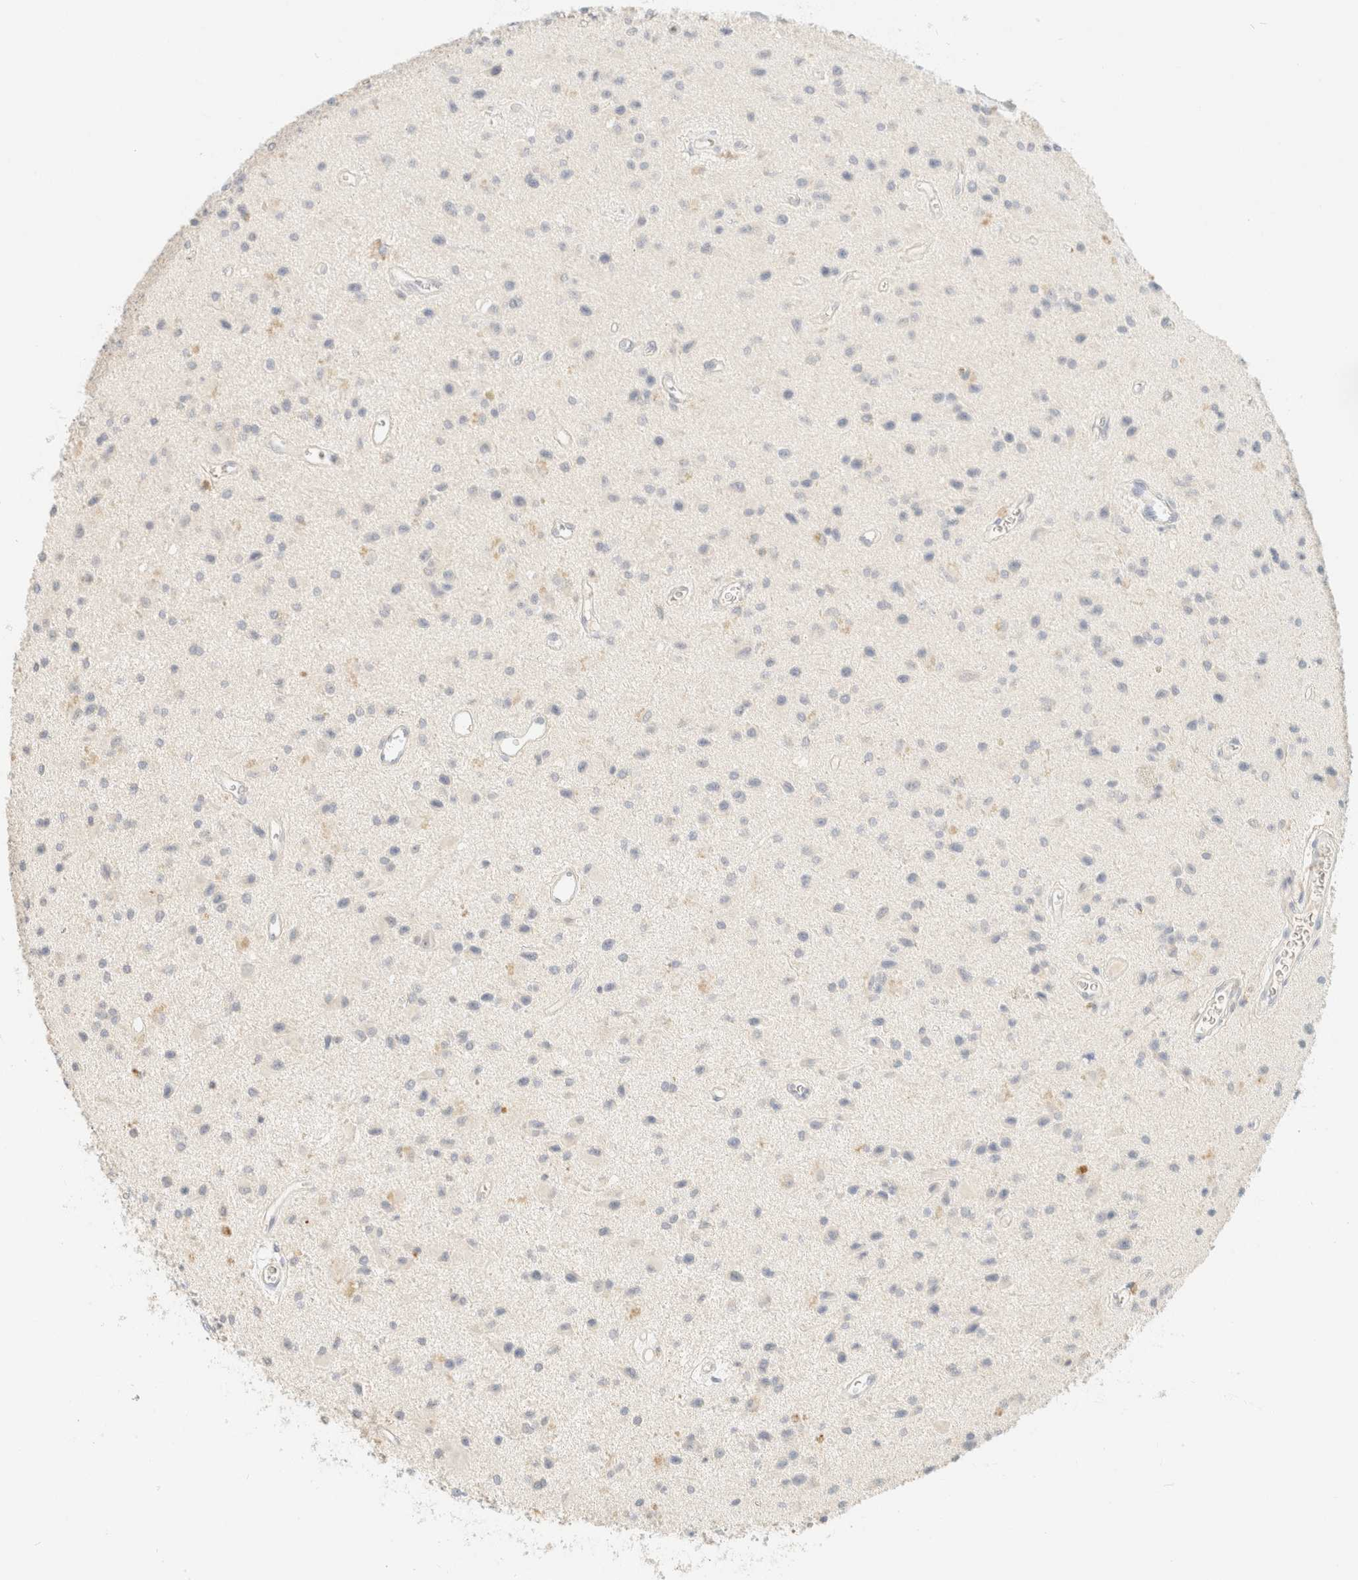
{"staining": {"intensity": "negative", "quantity": "none", "location": "none"}, "tissue": "glioma", "cell_type": "Tumor cells", "image_type": "cancer", "snomed": [{"axis": "morphology", "description": "Glioma, malignant, Low grade"}, {"axis": "topography", "description": "Brain"}], "caption": "Malignant glioma (low-grade) was stained to show a protein in brown. There is no significant expression in tumor cells.", "gene": "TIMD4", "patient": {"sex": "male", "age": 58}}